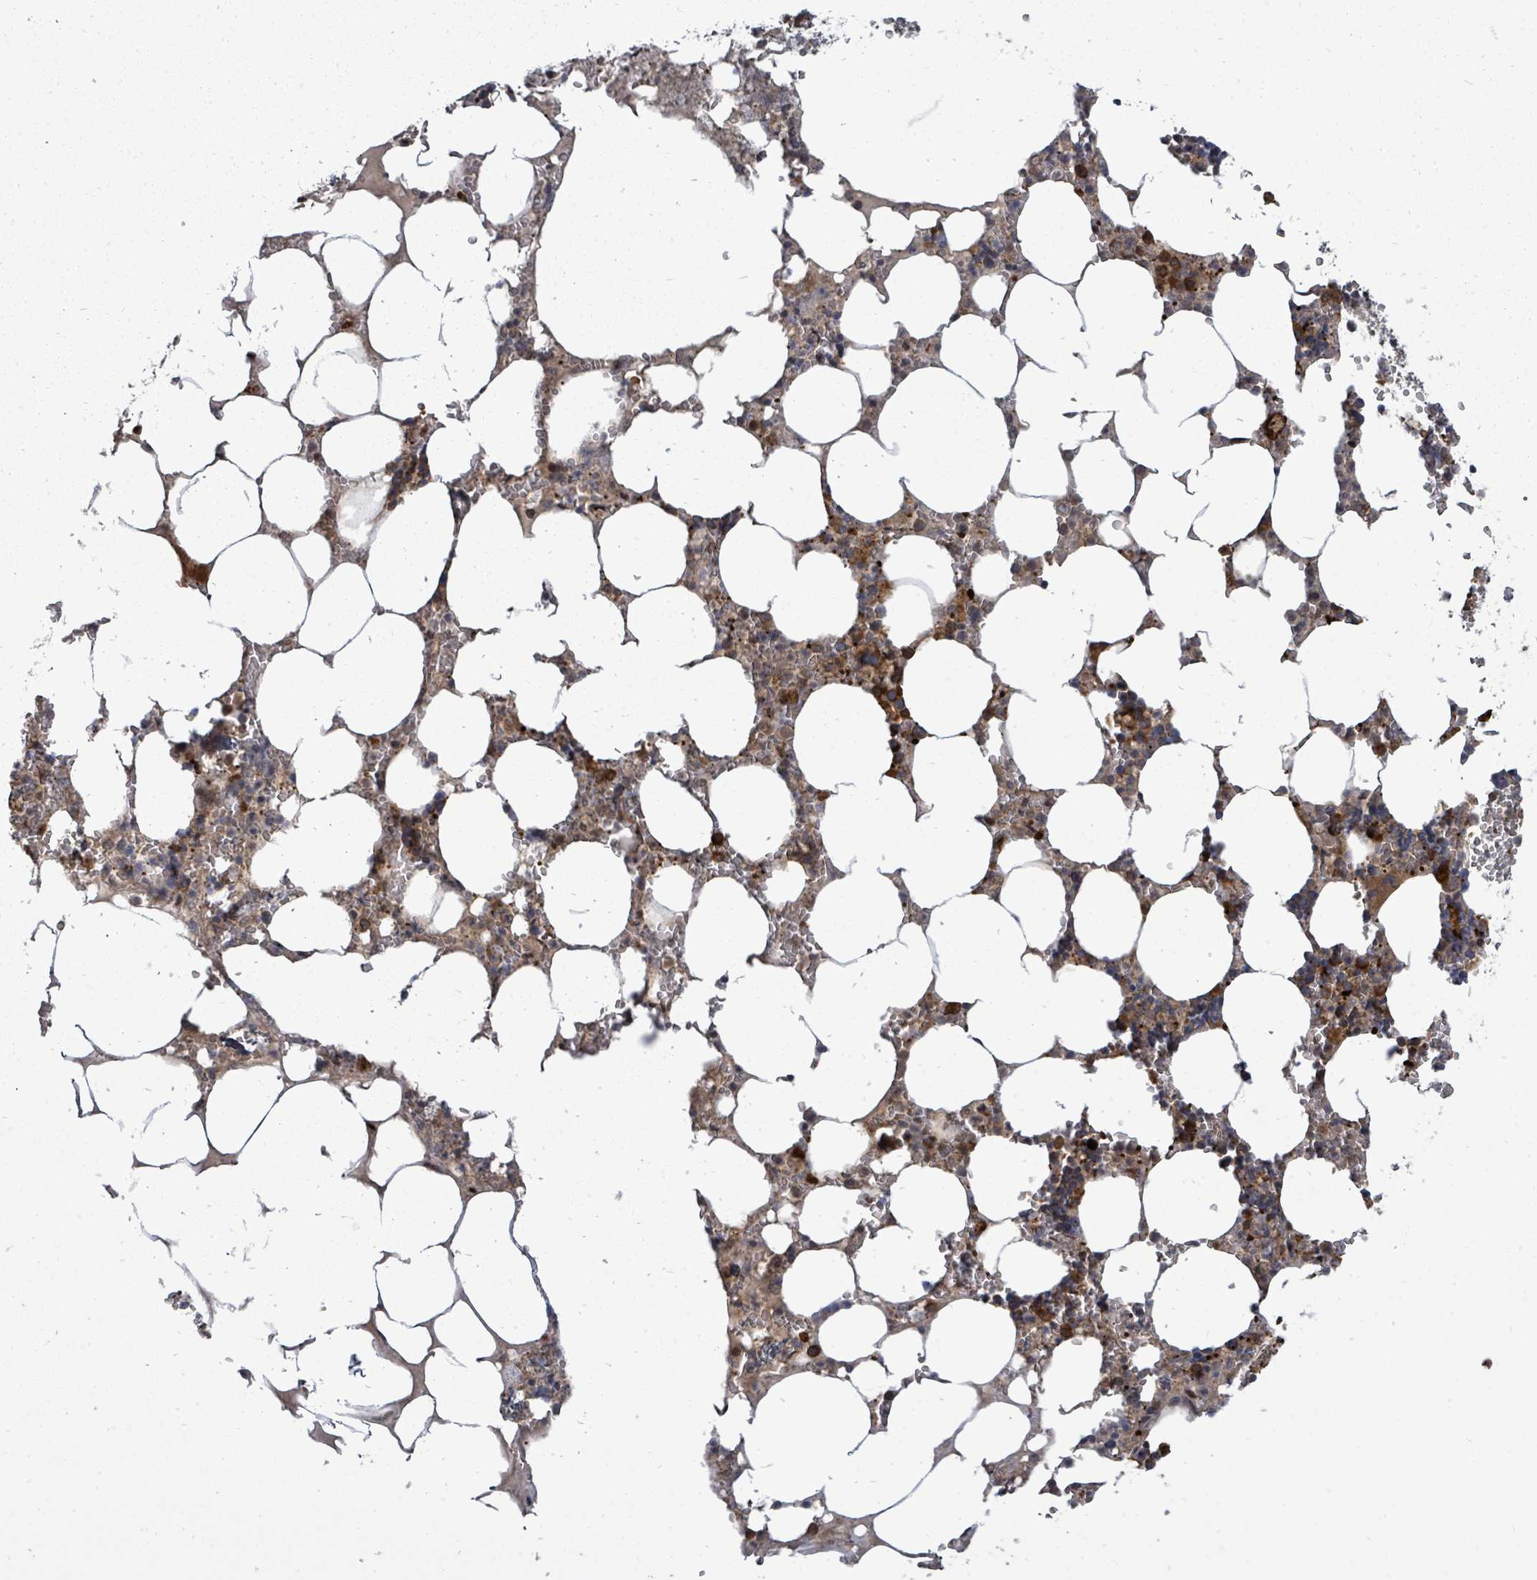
{"staining": {"intensity": "strong", "quantity": "25%-75%", "location": "cytoplasmic/membranous"}, "tissue": "bone marrow", "cell_type": "Hematopoietic cells", "image_type": "normal", "snomed": [{"axis": "morphology", "description": "Normal tissue, NOS"}, {"axis": "topography", "description": "Bone marrow"}], "caption": "Immunohistochemistry (DAB) staining of unremarkable bone marrow demonstrates strong cytoplasmic/membranous protein staining in approximately 25%-75% of hematopoietic cells. (IHC, brightfield microscopy, high magnification).", "gene": "EIF3CL", "patient": {"sex": "male", "age": 54}}